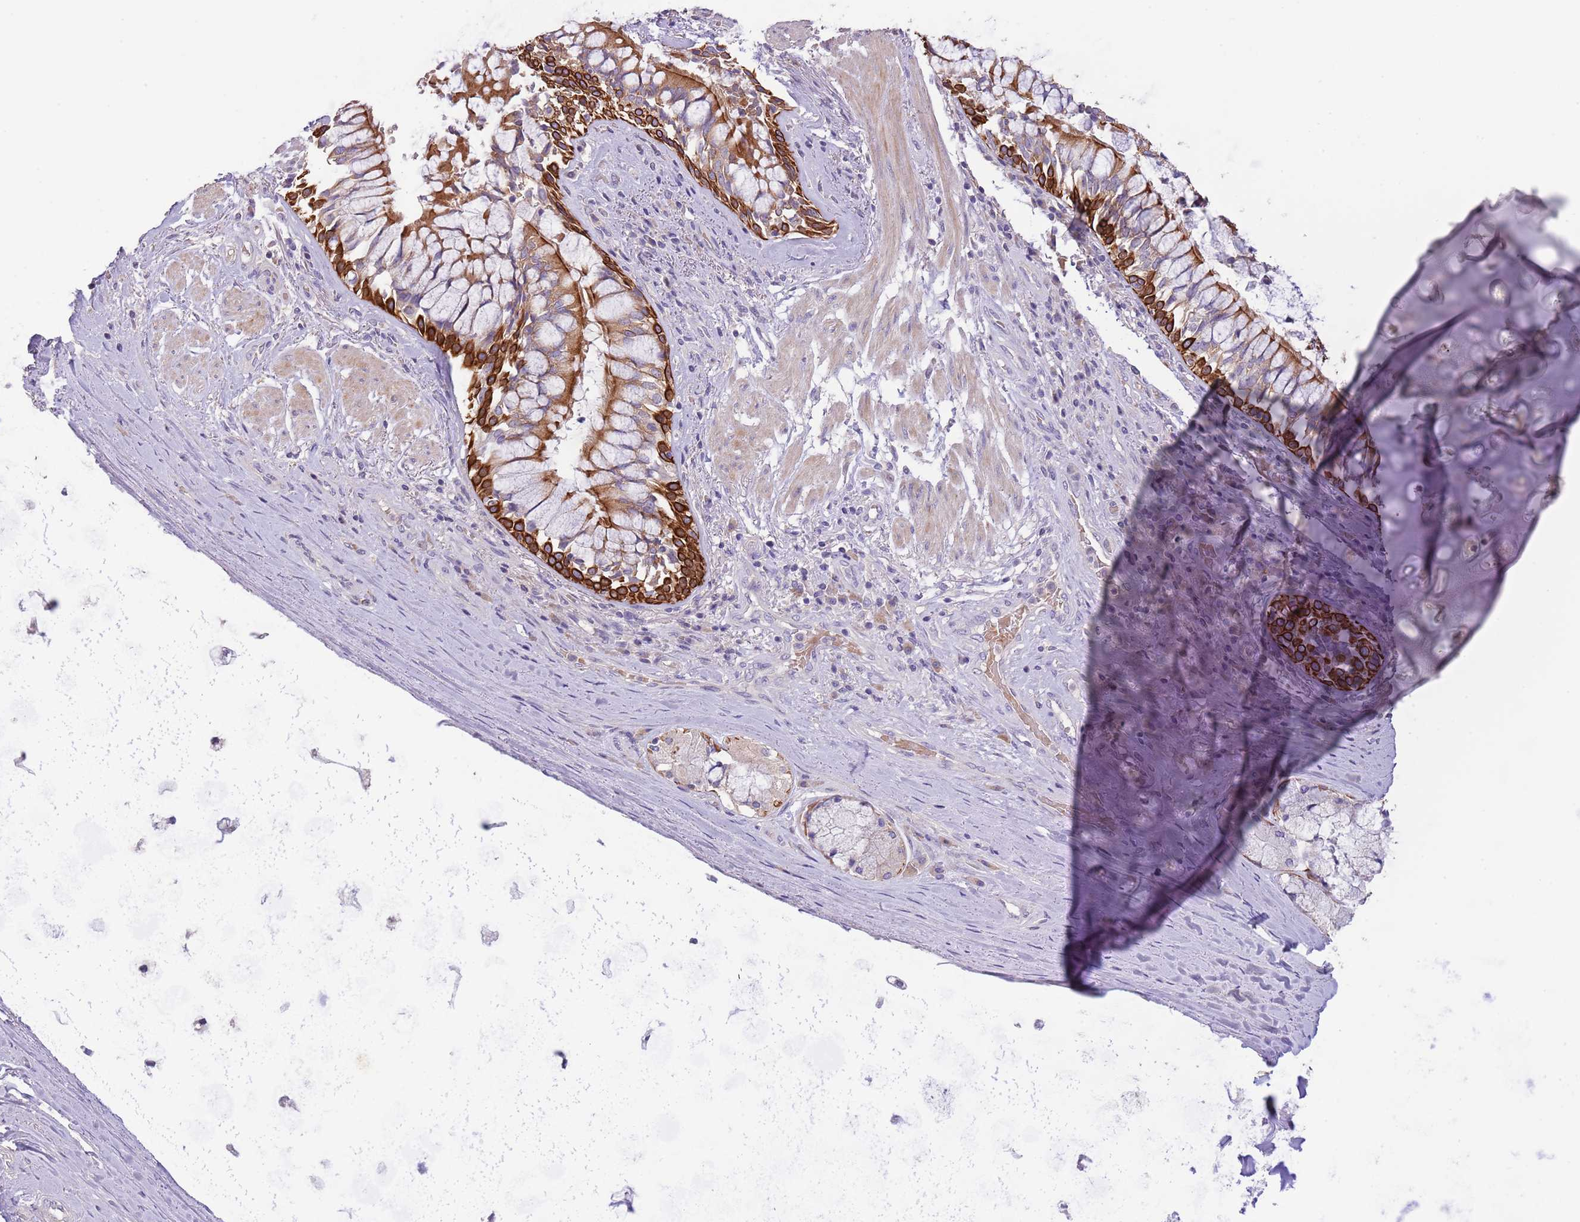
{"staining": {"intensity": "negative", "quantity": "none", "location": "none"}, "tissue": "adipose tissue", "cell_type": "Adipocytes", "image_type": "normal", "snomed": [{"axis": "morphology", "description": "Normal tissue, NOS"}, {"axis": "morphology", "description": "Squamous cell carcinoma, NOS"}, {"axis": "topography", "description": "Bronchus"}, {"axis": "topography", "description": "Lung"}], "caption": "Immunohistochemical staining of normal adipose tissue demonstrates no significant positivity in adipocytes.", "gene": "ZNF658", "patient": {"sex": "male", "age": 64}}